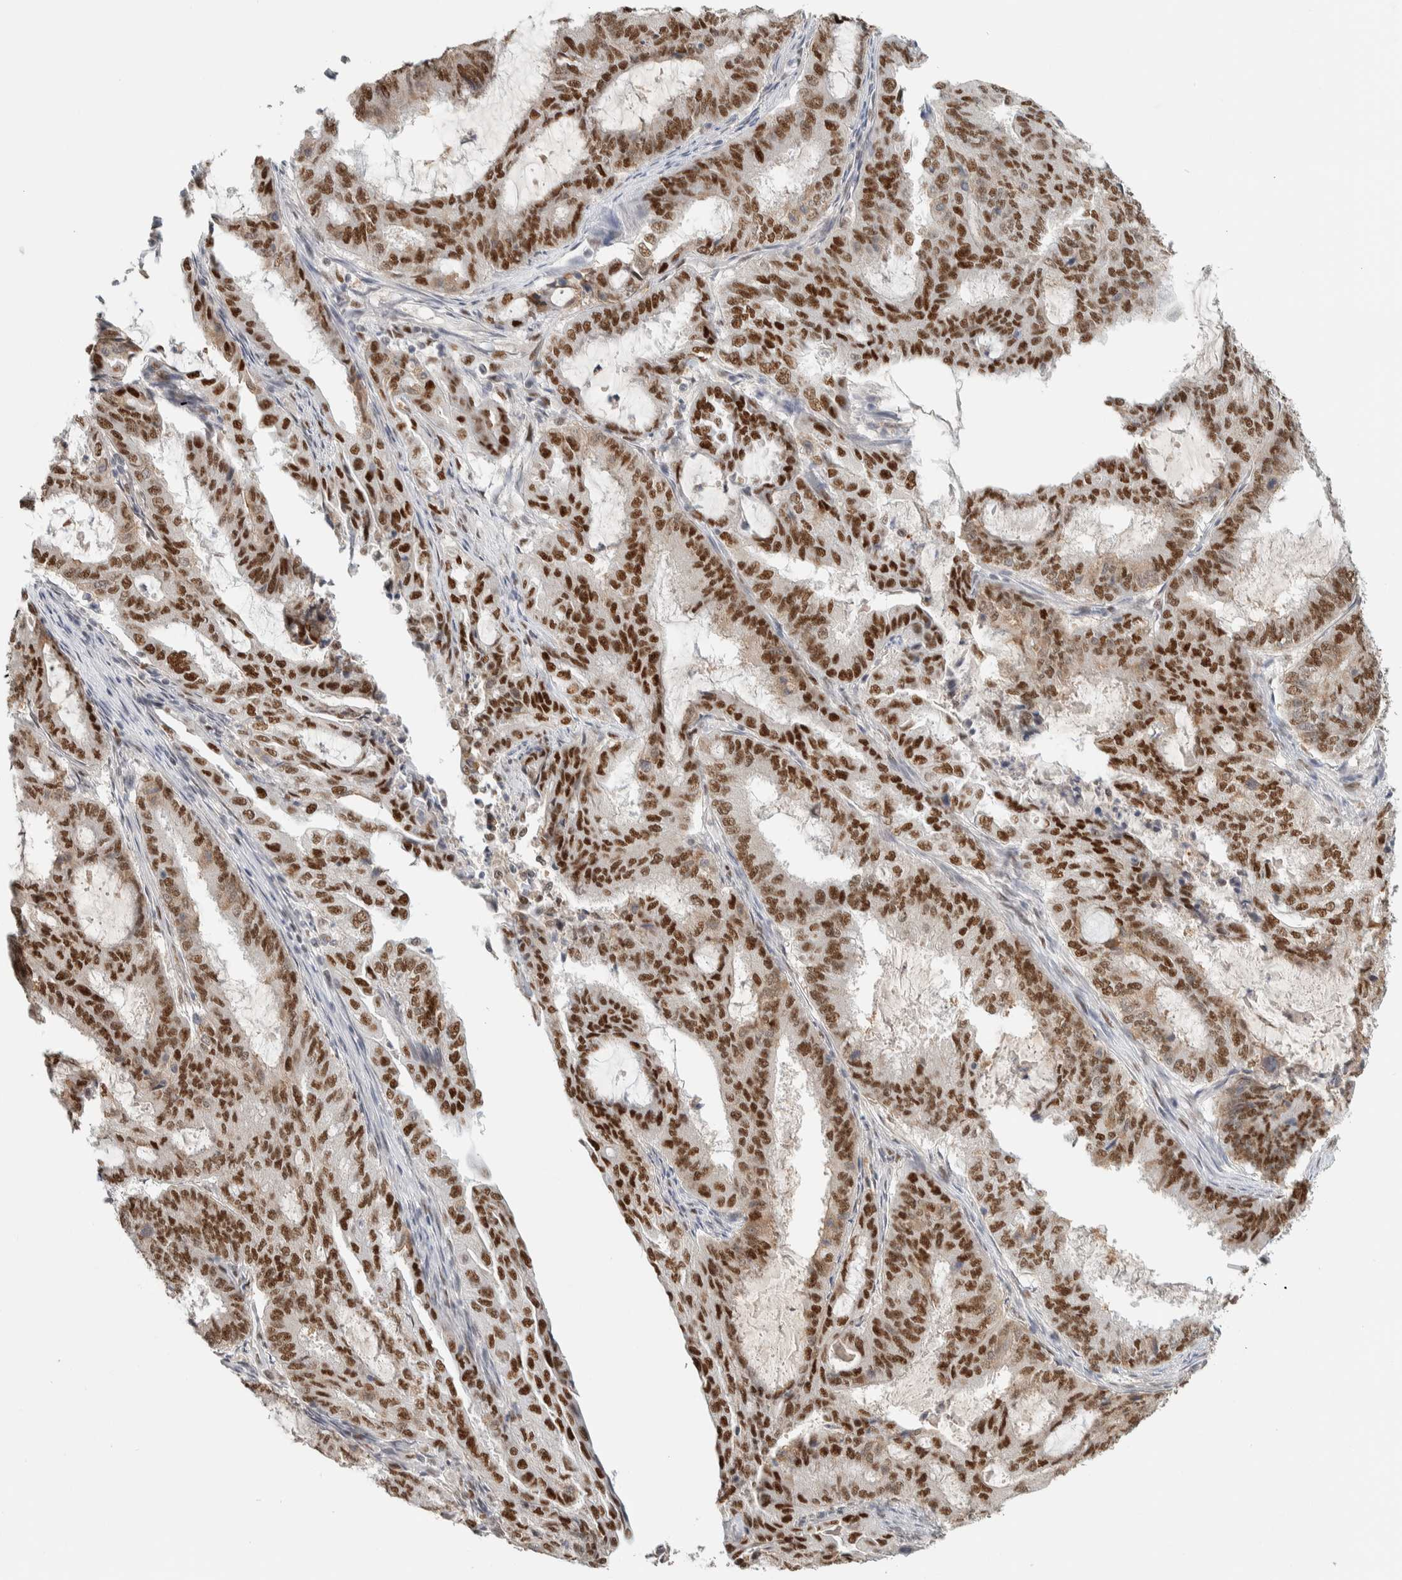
{"staining": {"intensity": "strong", "quantity": ">75%", "location": "nuclear"}, "tissue": "endometrial cancer", "cell_type": "Tumor cells", "image_type": "cancer", "snomed": [{"axis": "morphology", "description": "Adenocarcinoma, NOS"}, {"axis": "topography", "description": "Endometrium"}], "caption": "Adenocarcinoma (endometrial) stained for a protein displays strong nuclear positivity in tumor cells. (brown staining indicates protein expression, while blue staining denotes nuclei).", "gene": "PUS7", "patient": {"sex": "female", "age": 51}}